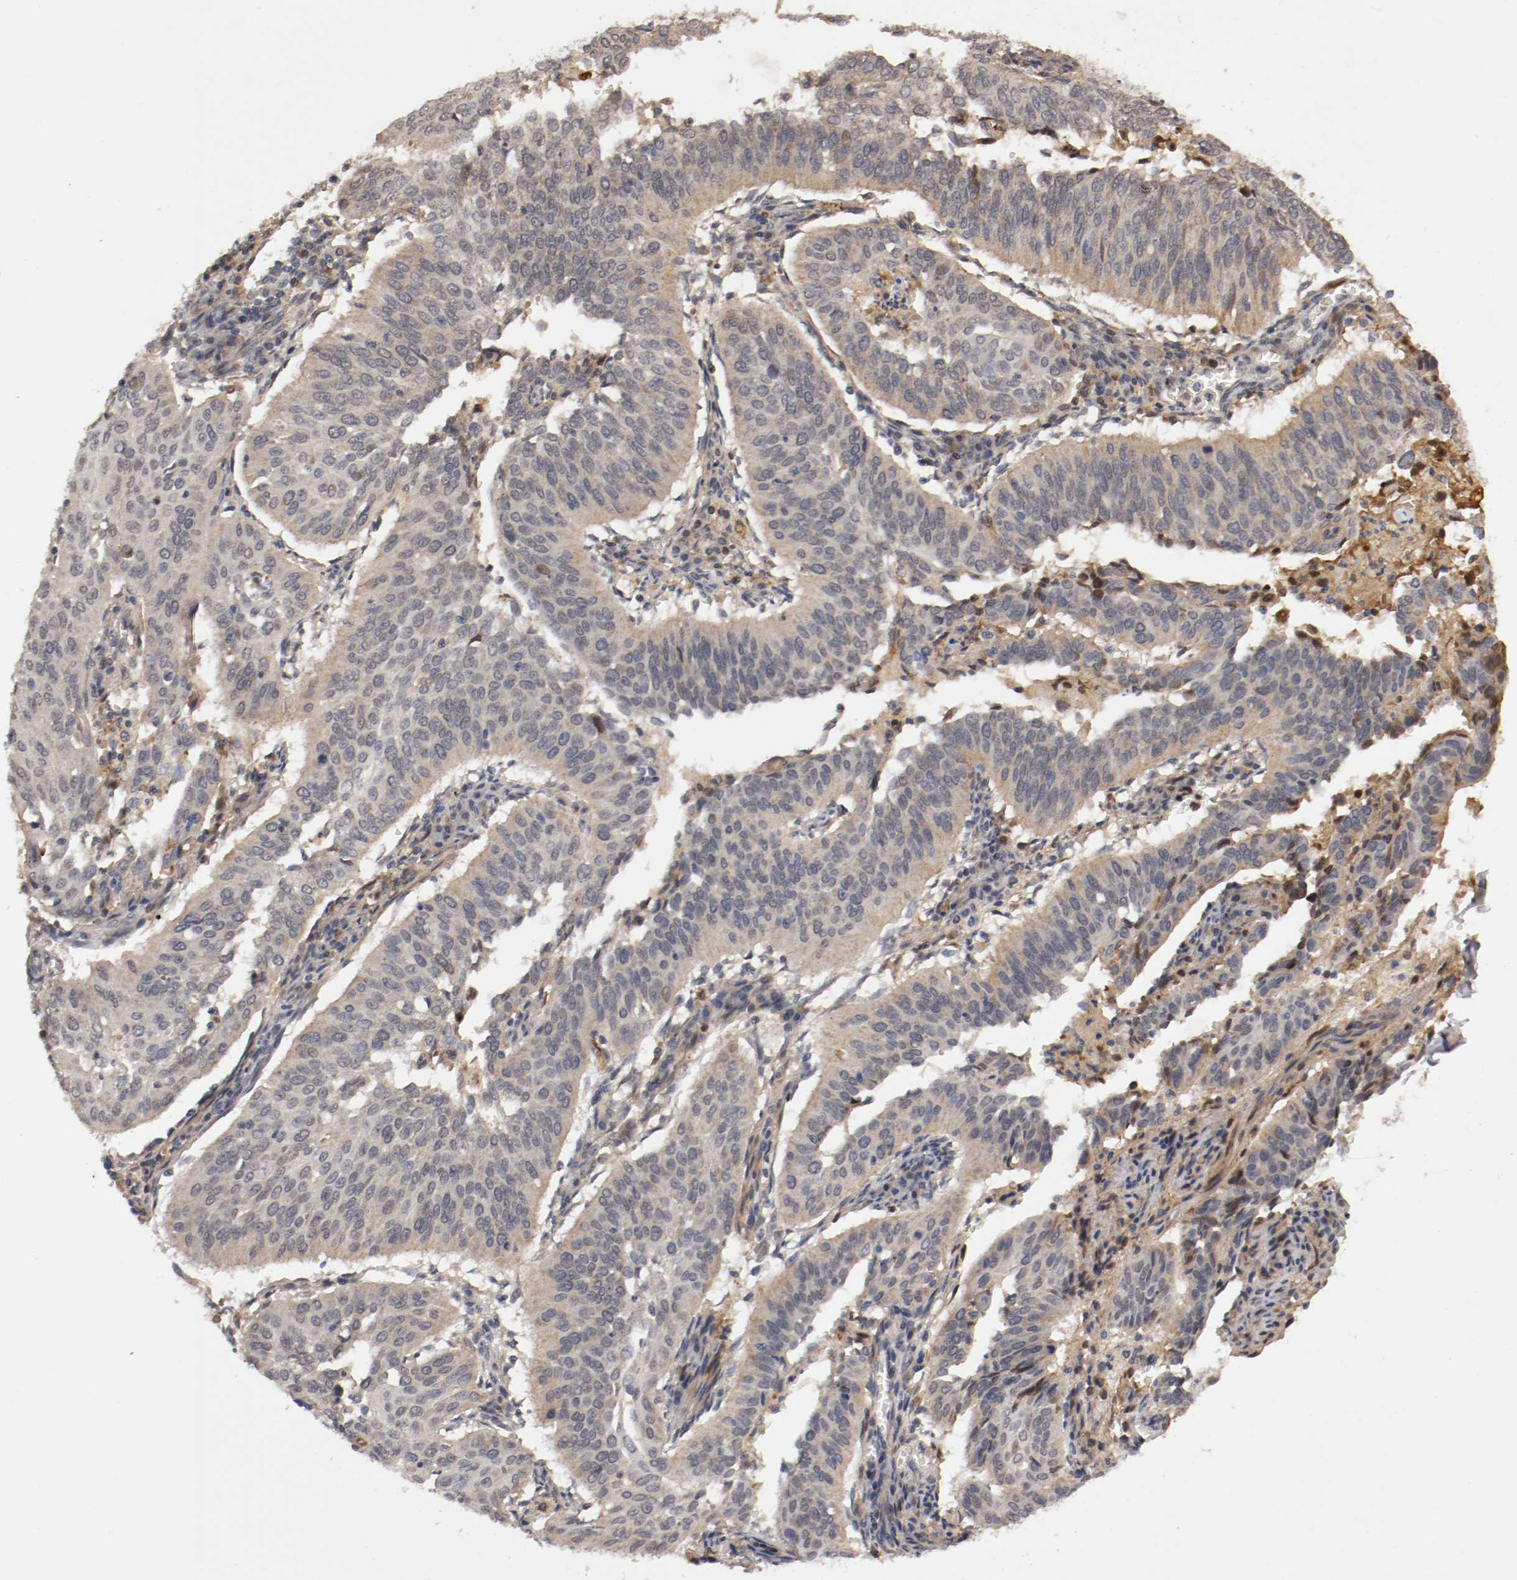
{"staining": {"intensity": "weak", "quantity": ">75%", "location": "cytoplasmic/membranous"}, "tissue": "cervical cancer", "cell_type": "Tumor cells", "image_type": "cancer", "snomed": [{"axis": "morphology", "description": "Squamous cell carcinoma, NOS"}, {"axis": "topography", "description": "Cervix"}], "caption": "Immunohistochemistry (DAB (3,3'-diaminobenzidine)) staining of human cervical squamous cell carcinoma demonstrates weak cytoplasmic/membranous protein positivity in approximately >75% of tumor cells.", "gene": "TNFRSF1B", "patient": {"sex": "female", "age": 39}}